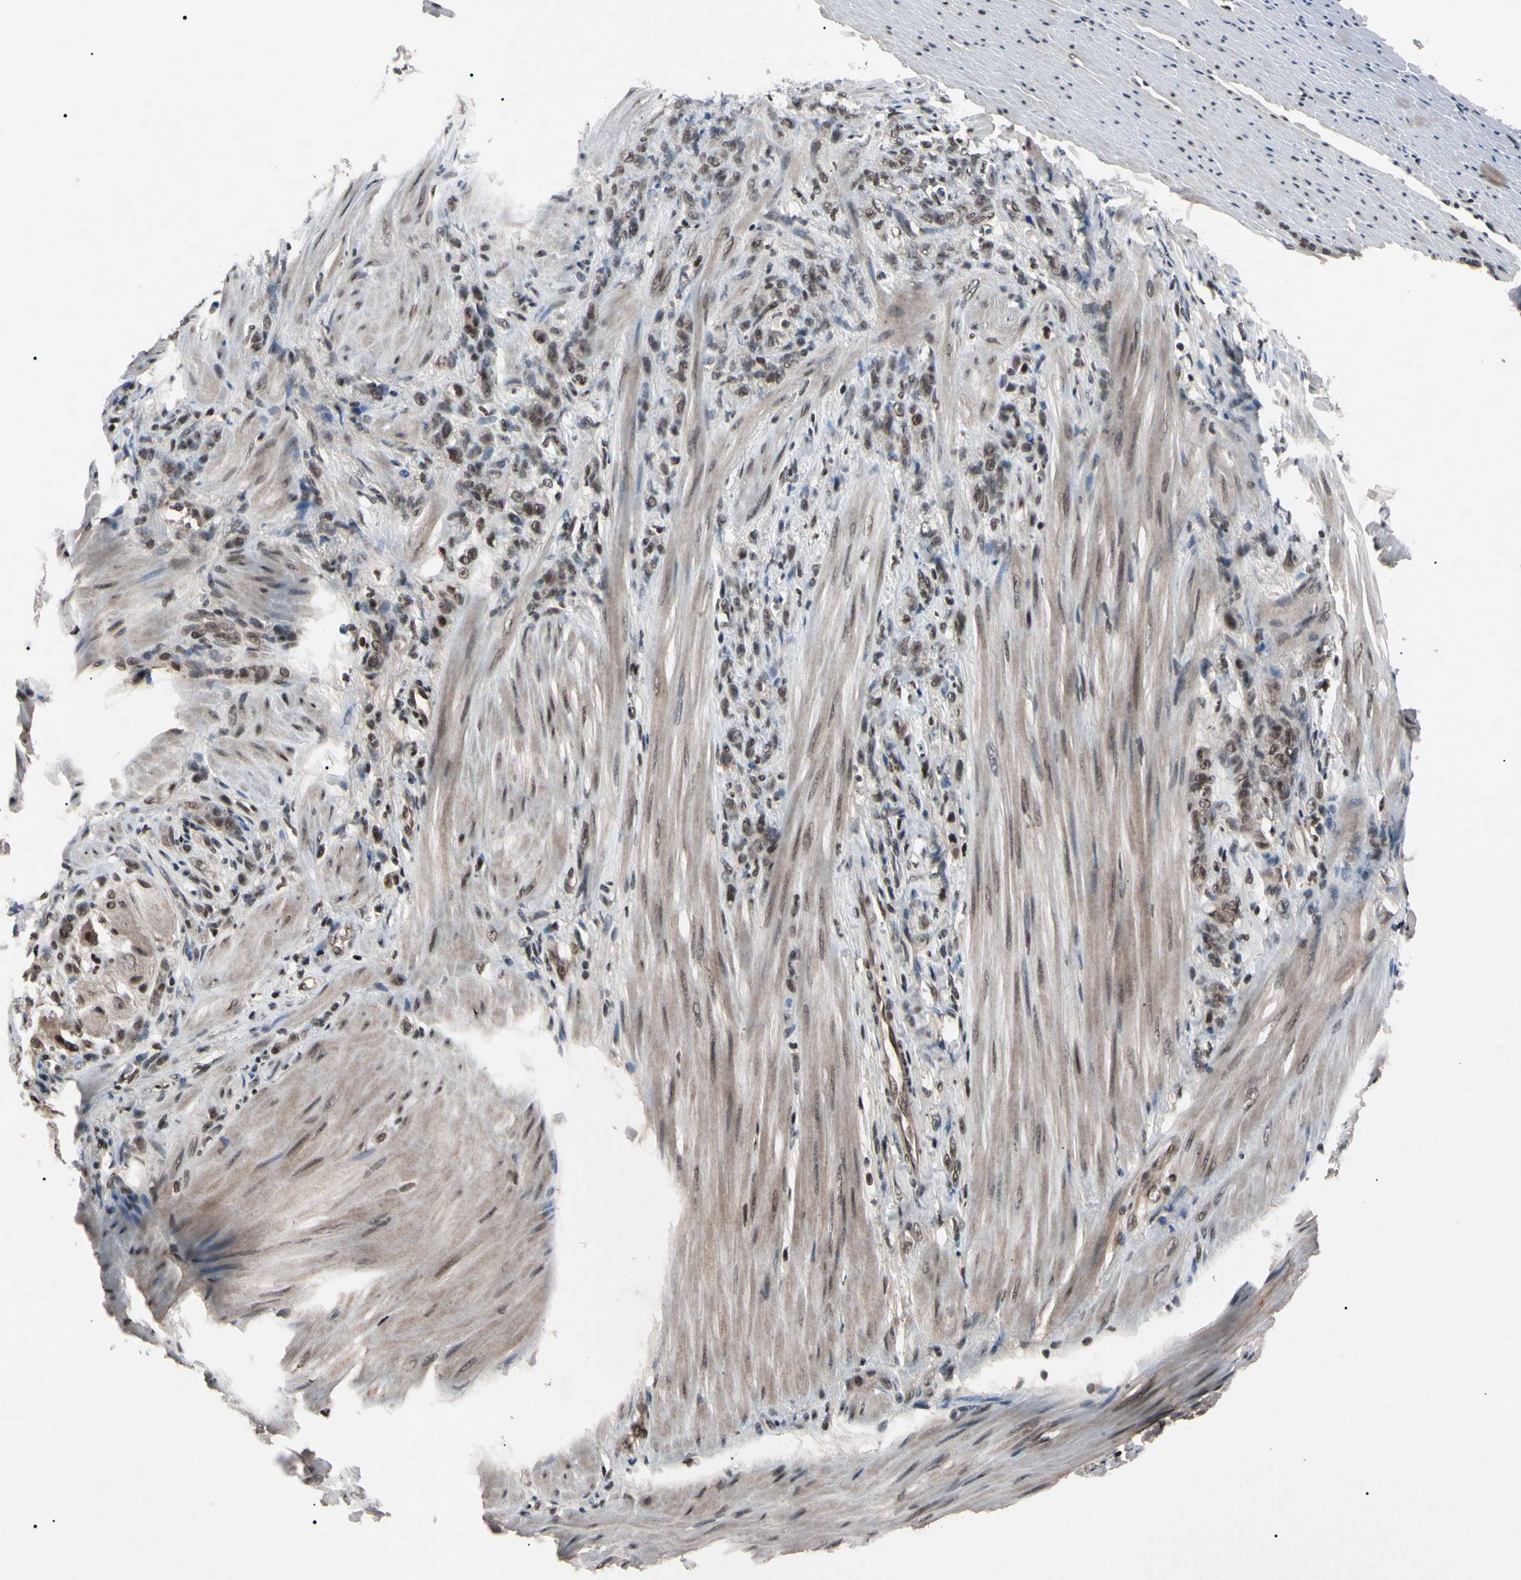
{"staining": {"intensity": "moderate", "quantity": "25%-75%", "location": "nuclear"}, "tissue": "stomach cancer", "cell_type": "Tumor cells", "image_type": "cancer", "snomed": [{"axis": "morphology", "description": "Adenocarcinoma, NOS"}, {"axis": "topography", "description": "Stomach"}], "caption": "Human stomach adenocarcinoma stained with a brown dye exhibits moderate nuclear positive staining in approximately 25%-75% of tumor cells.", "gene": "YY1", "patient": {"sex": "male", "age": 82}}